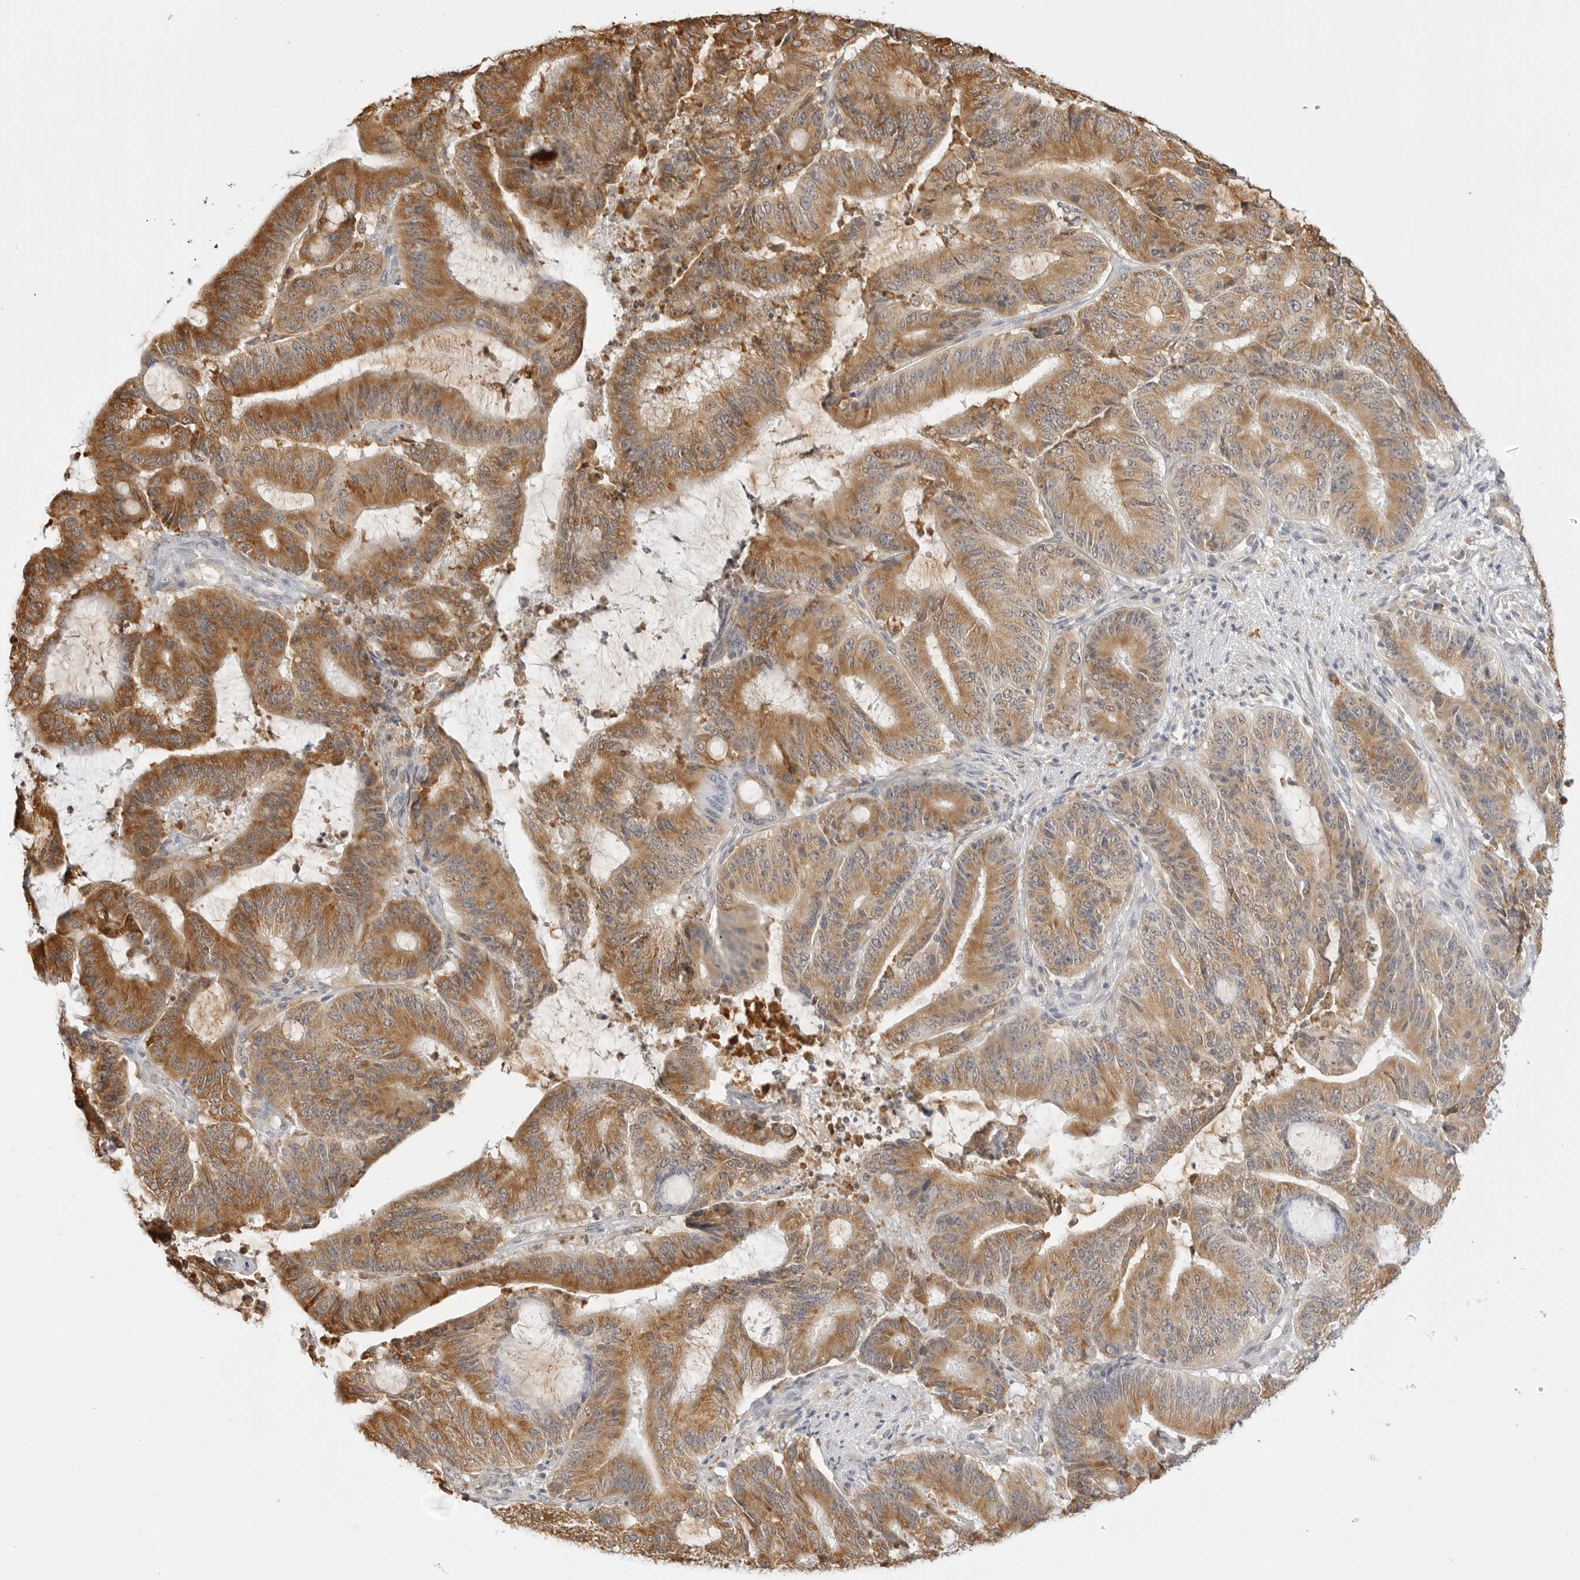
{"staining": {"intensity": "moderate", "quantity": ">75%", "location": "cytoplasmic/membranous"}, "tissue": "liver cancer", "cell_type": "Tumor cells", "image_type": "cancer", "snomed": [{"axis": "morphology", "description": "Normal tissue, NOS"}, {"axis": "morphology", "description": "Cholangiocarcinoma"}, {"axis": "topography", "description": "Liver"}, {"axis": "topography", "description": "Peripheral nerve tissue"}], "caption": "Liver cancer stained with IHC displays moderate cytoplasmic/membranous positivity in about >75% of tumor cells. The protein is shown in brown color, while the nuclei are stained blue.", "gene": "THEM4", "patient": {"sex": "female", "age": 73}}